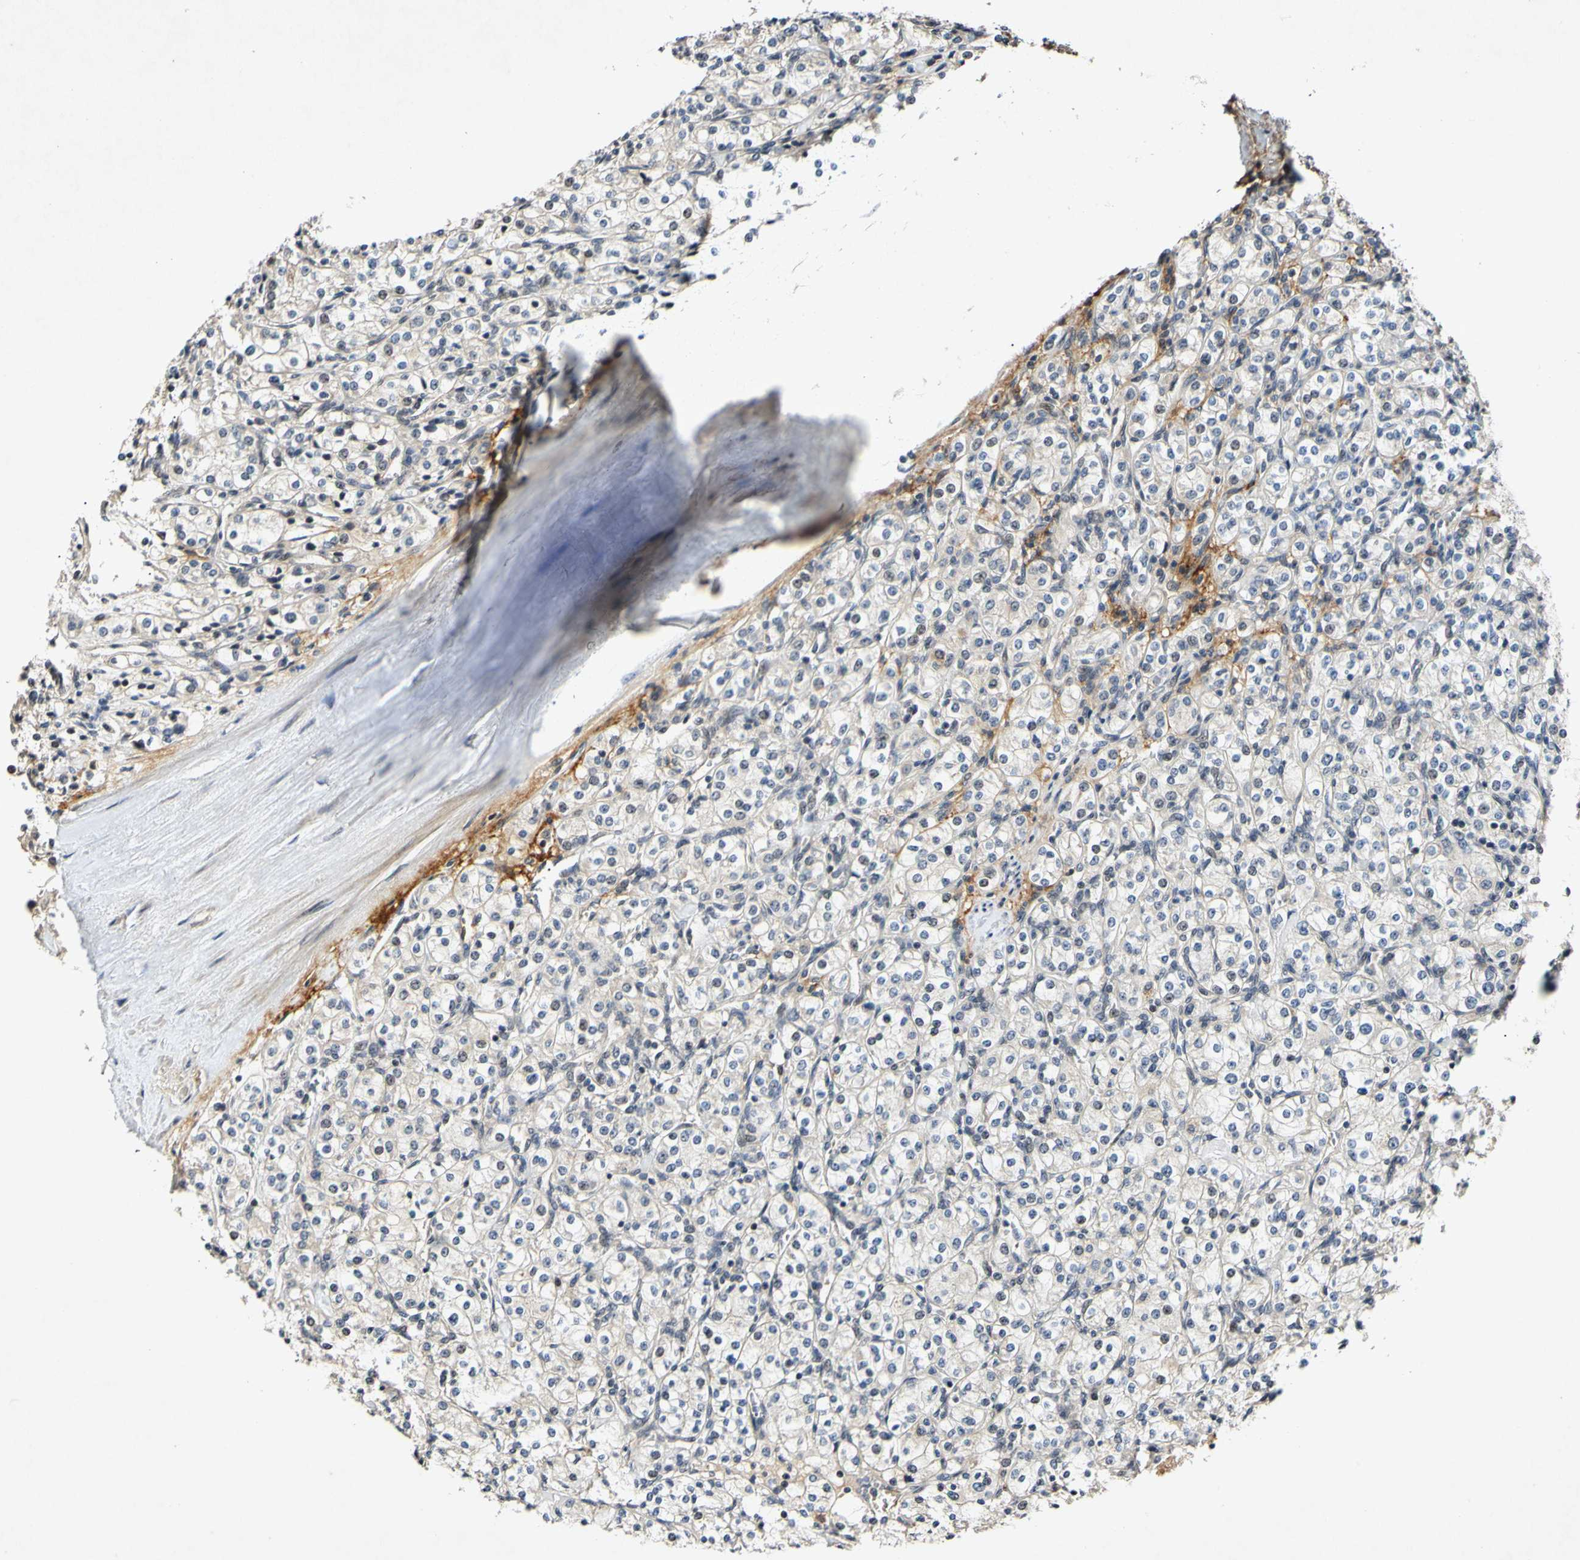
{"staining": {"intensity": "negative", "quantity": "none", "location": "none"}, "tissue": "renal cancer", "cell_type": "Tumor cells", "image_type": "cancer", "snomed": [{"axis": "morphology", "description": "Adenocarcinoma, NOS"}, {"axis": "topography", "description": "Kidney"}], "caption": "The immunohistochemistry (IHC) photomicrograph has no significant staining in tumor cells of renal adenocarcinoma tissue.", "gene": "POLR2F", "patient": {"sex": "male", "age": 77}}